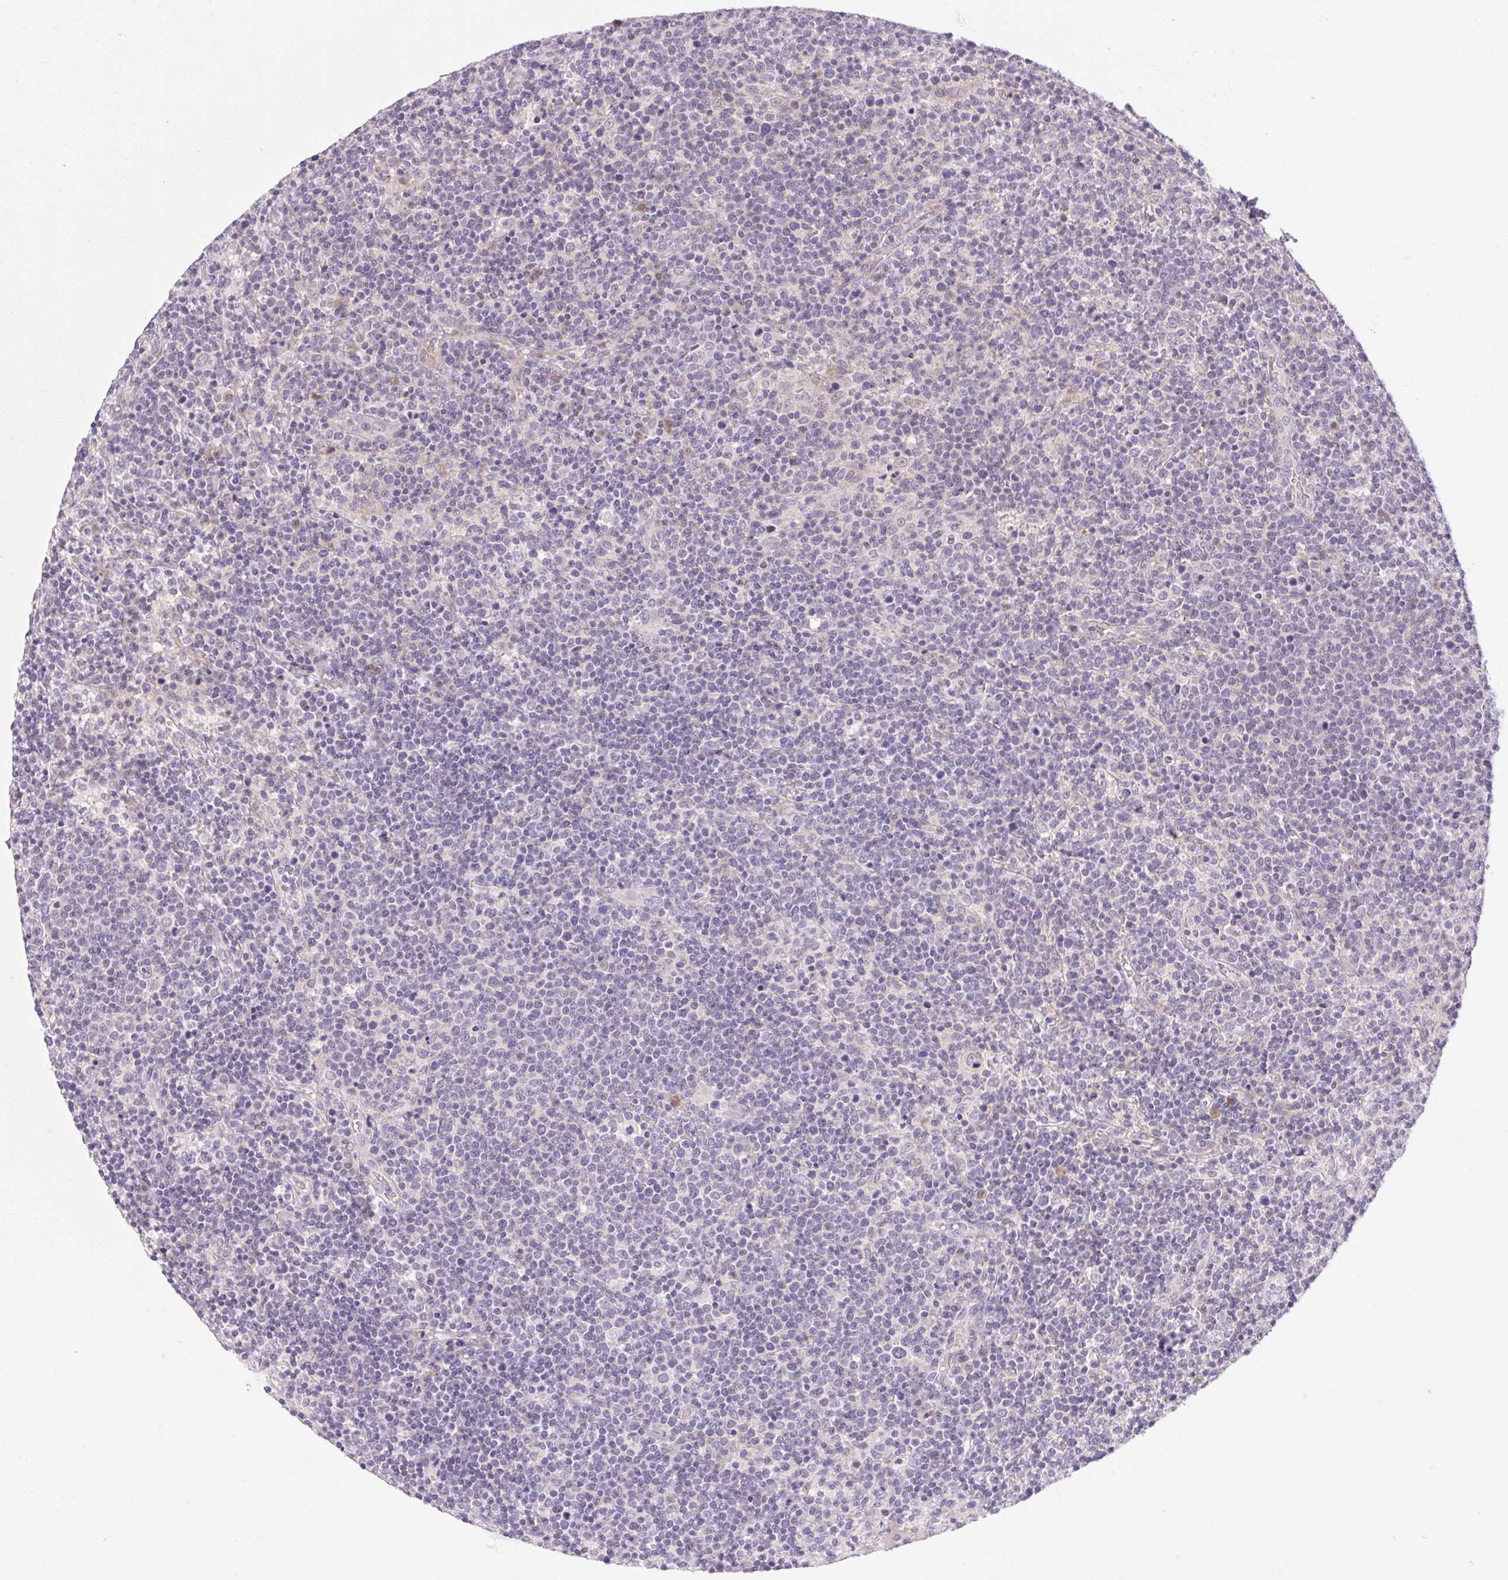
{"staining": {"intensity": "negative", "quantity": "none", "location": "none"}, "tissue": "lymphoma", "cell_type": "Tumor cells", "image_type": "cancer", "snomed": [{"axis": "morphology", "description": "Malignant lymphoma, non-Hodgkin's type, High grade"}, {"axis": "topography", "description": "Lymph node"}], "caption": "High power microscopy micrograph of an IHC image of malignant lymphoma, non-Hodgkin's type (high-grade), revealing no significant expression in tumor cells. (Brightfield microscopy of DAB (3,3'-diaminobenzidine) immunohistochemistry at high magnification).", "gene": "TMEM52B", "patient": {"sex": "male", "age": 61}}